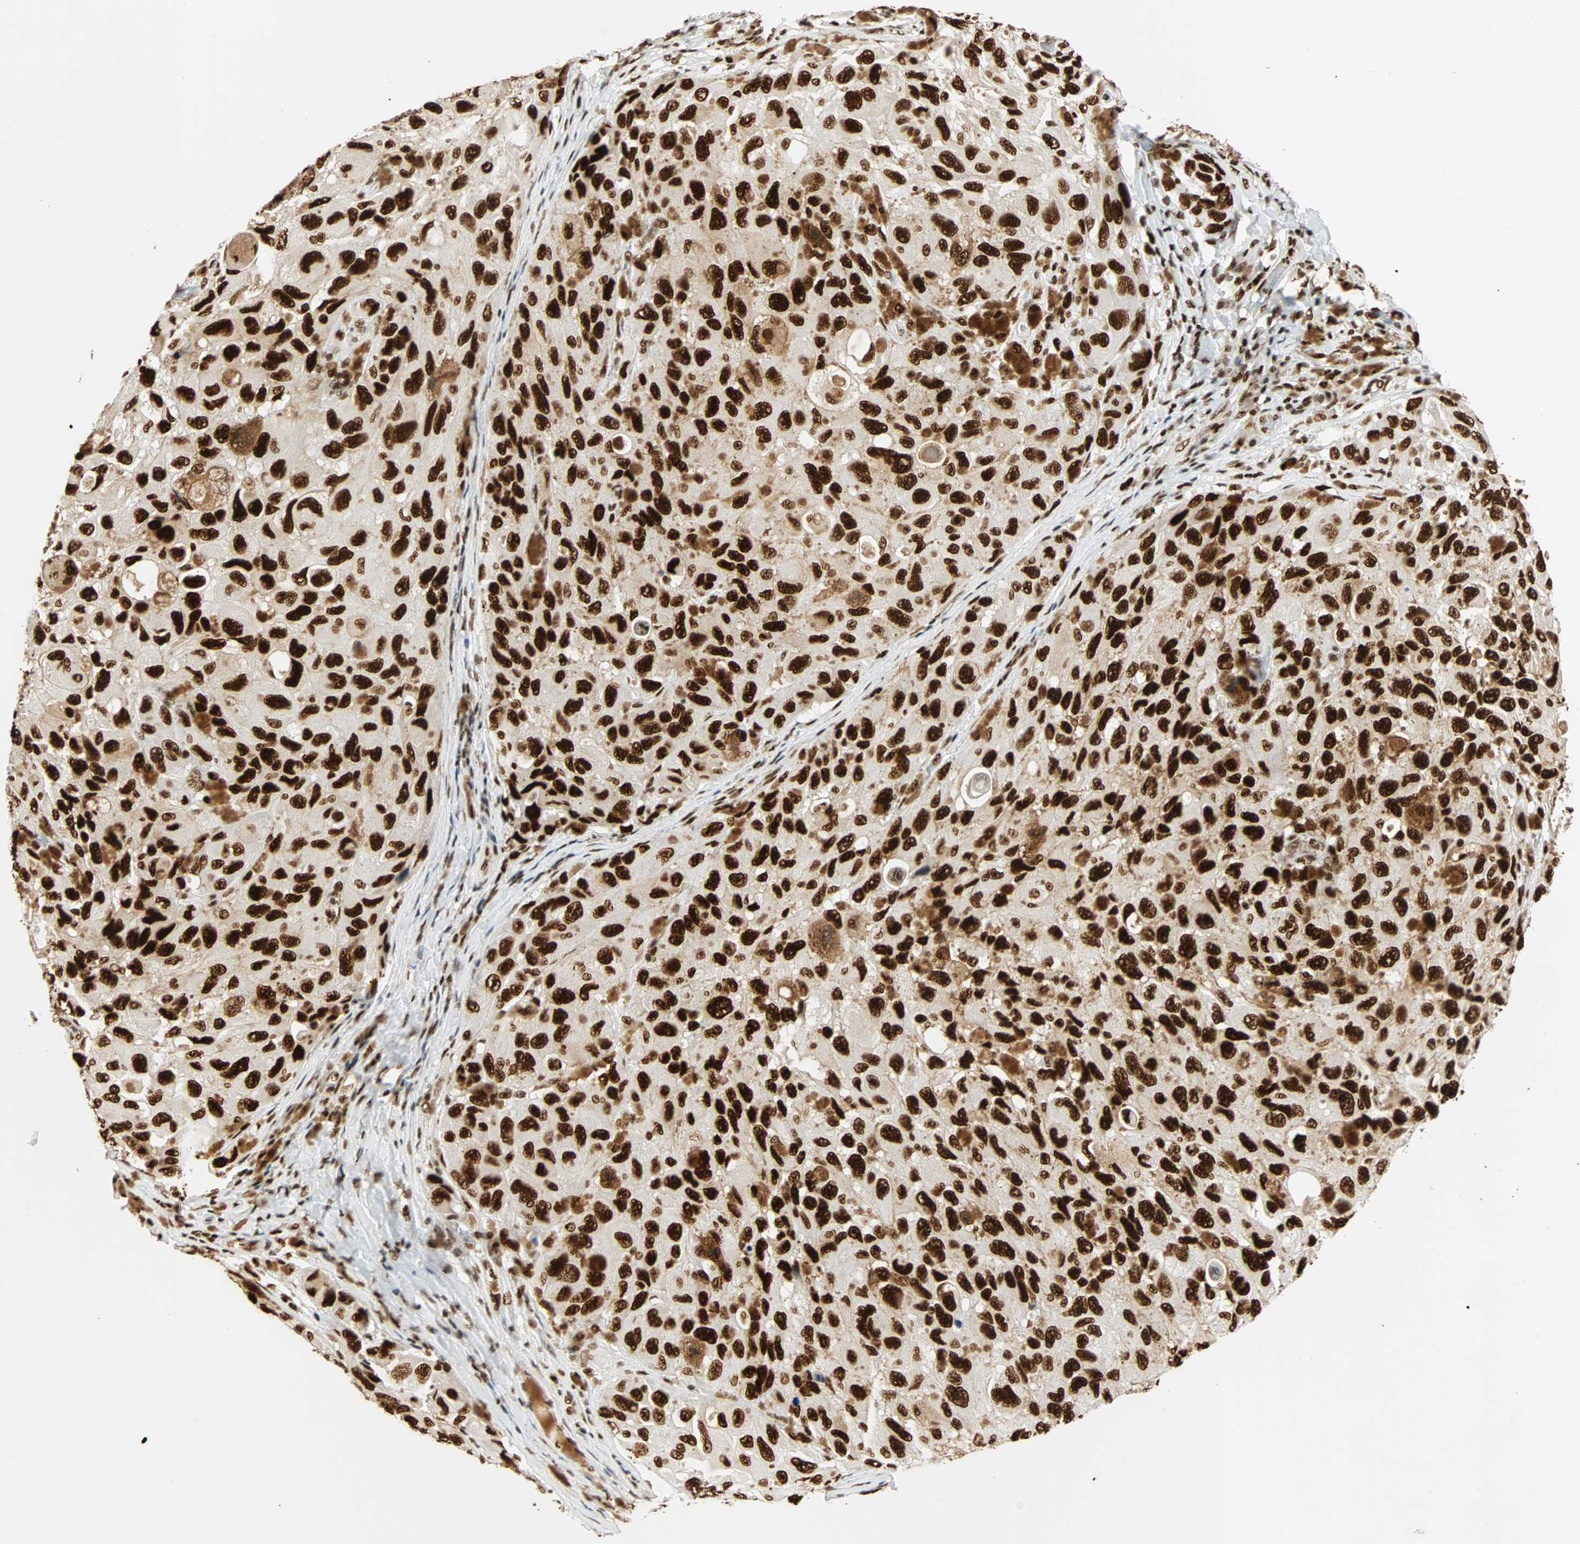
{"staining": {"intensity": "strong", "quantity": ">75%", "location": "nuclear"}, "tissue": "melanoma", "cell_type": "Tumor cells", "image_type": "cancer", "snomed": [{"axis": "morphology", "description": "Malignant melanoma, NOS"}, {"axis": "topography", "description": "Skin"}], "caption": "Protein staining by immunohistochemistry (IHC) reveals strong nuclear expression in about >75% of tumor cells in malignant melanoma.", "gene": "CDK12", "patient": {"sex": "female", "age": 73}}